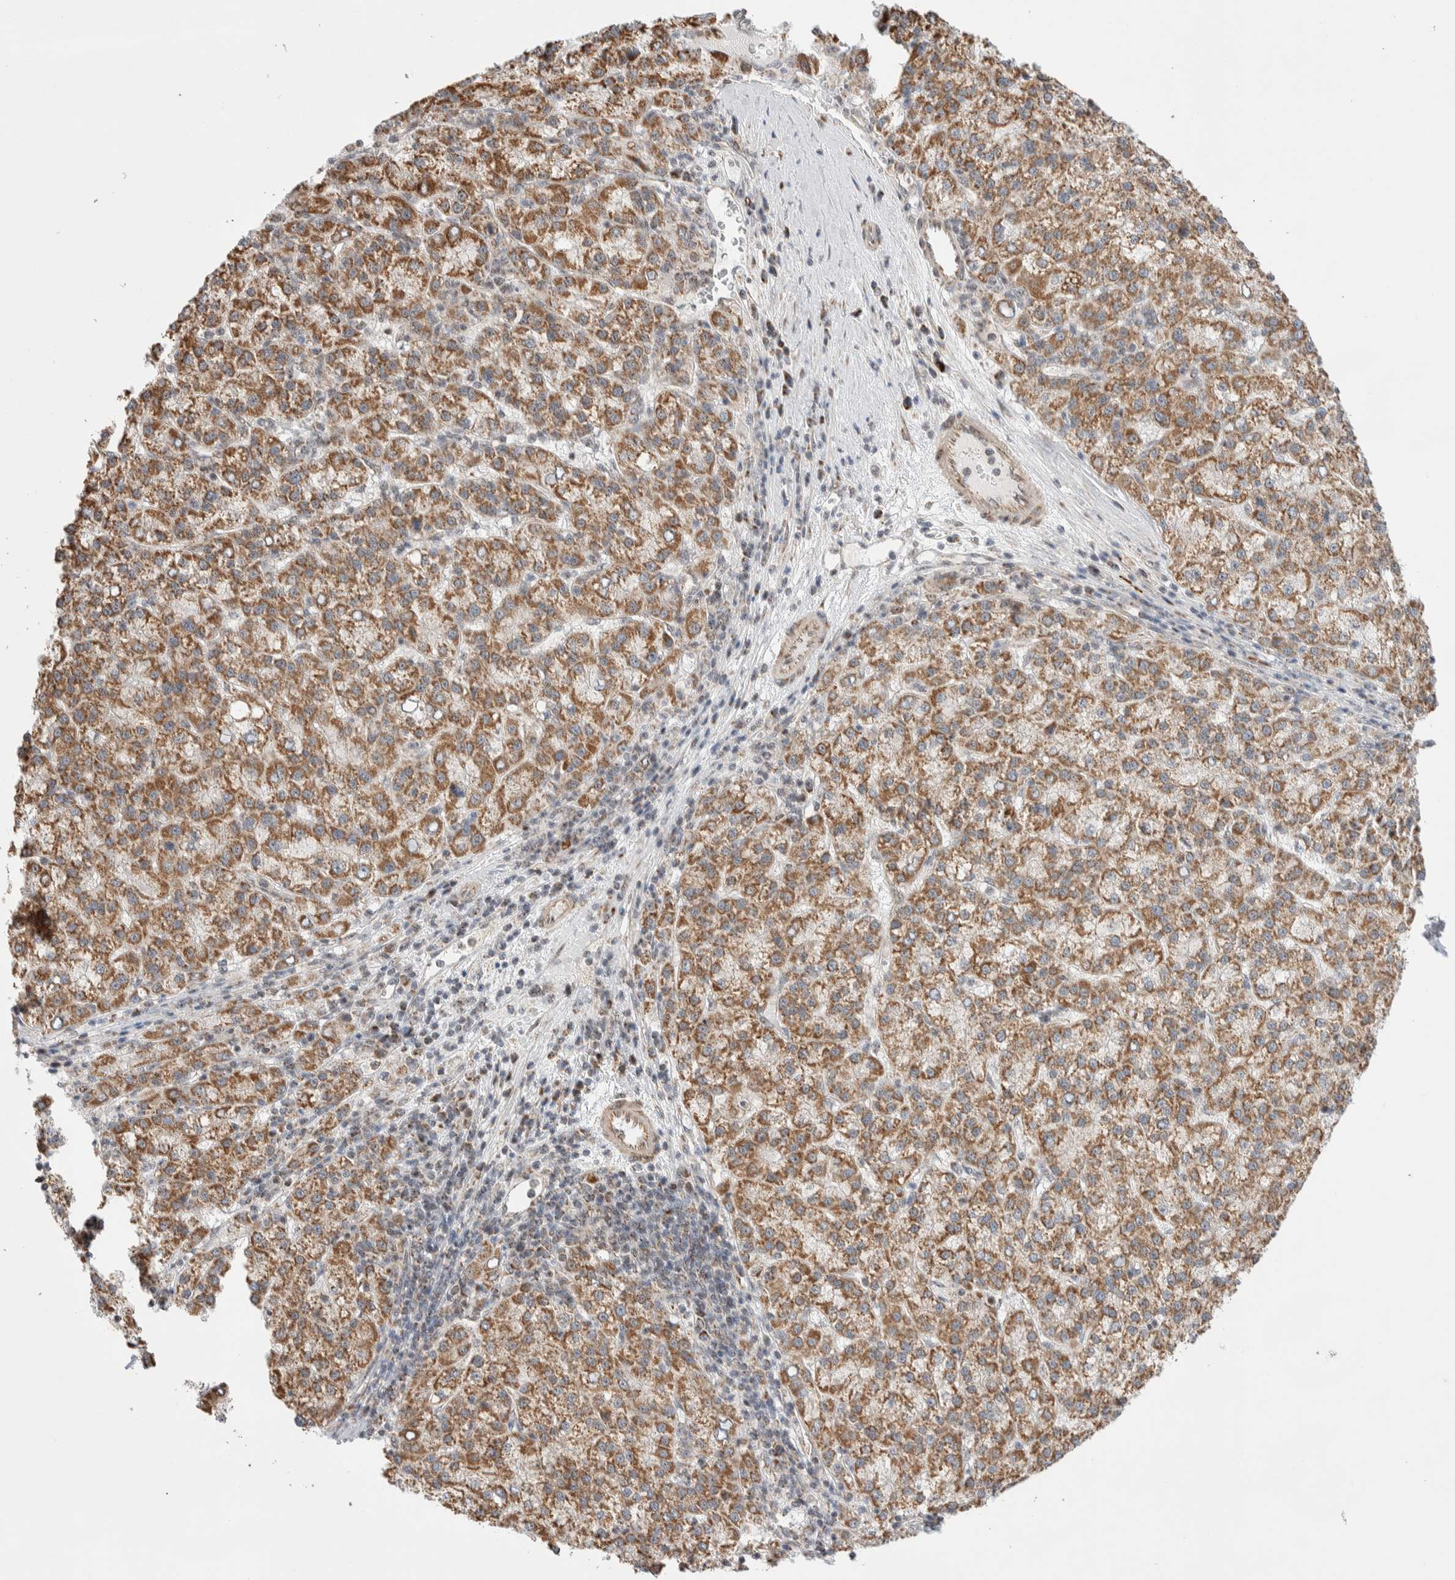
{"staining": {"intensity": "moderate", "quantity": ">75%", "location": "cytoplasmic/membranous"}, "tissue": "liver cancer", "cell_type": "Tumor cells", "image_type": "cancer", "snomed": [{"axis": "morphology", "description": "Carcinoma, Hepatocellular, NOS"}, {"axis": "topography", "description": "Liver"}], "caption": "Immunohistochemical staining of human hepatocellular carcinoma (liver) shows medium levels of moderate cytoplasmic/membranous protein positivity in approximately >75% of tumor cells.", "gene": "ZNF695", "patient": {"sex": "female", "age": 58}}